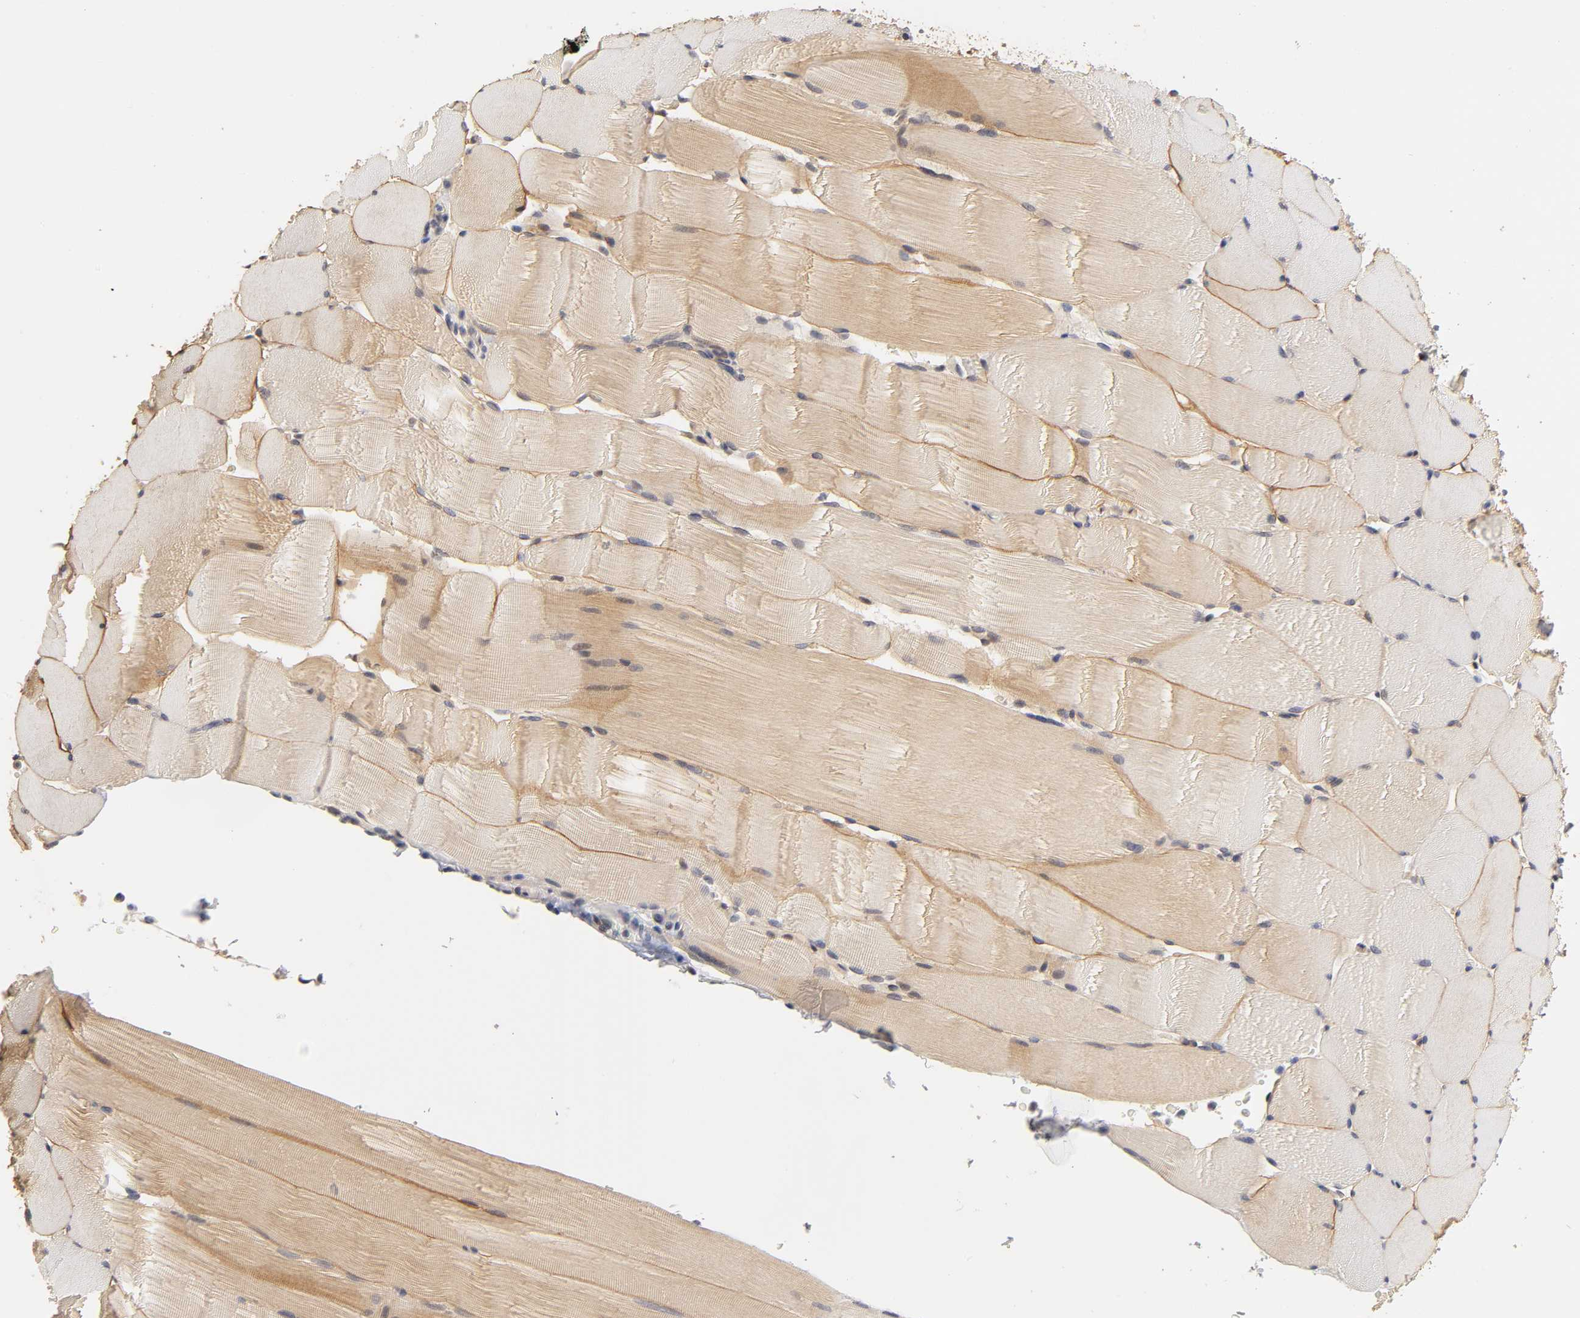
{"staining": {"intensity": "weak", "quantity": "25%-75%", "location": "cytoplasmic/membranous"}, "tissue": "skeletal muscle", "cell_type": "Myocytes", "image_type": "normal", "snomed": [{"axis": "morphology", "description": "Normal tissue, NOS"}, {"axis": "topography", "description": "Skeletal muscle"}], "caption": "A micrograph of human skeletal muscle stained for a protein displays weak cytoplasmic/membranous brown staining in myocytes. The staining is performed using DAB brown chromogen to label protein expression. The nuclei are counter-stained blue using hematoxylin.", "gene": "LAMB1", "patient": {"sex": "male", "age": 62}}